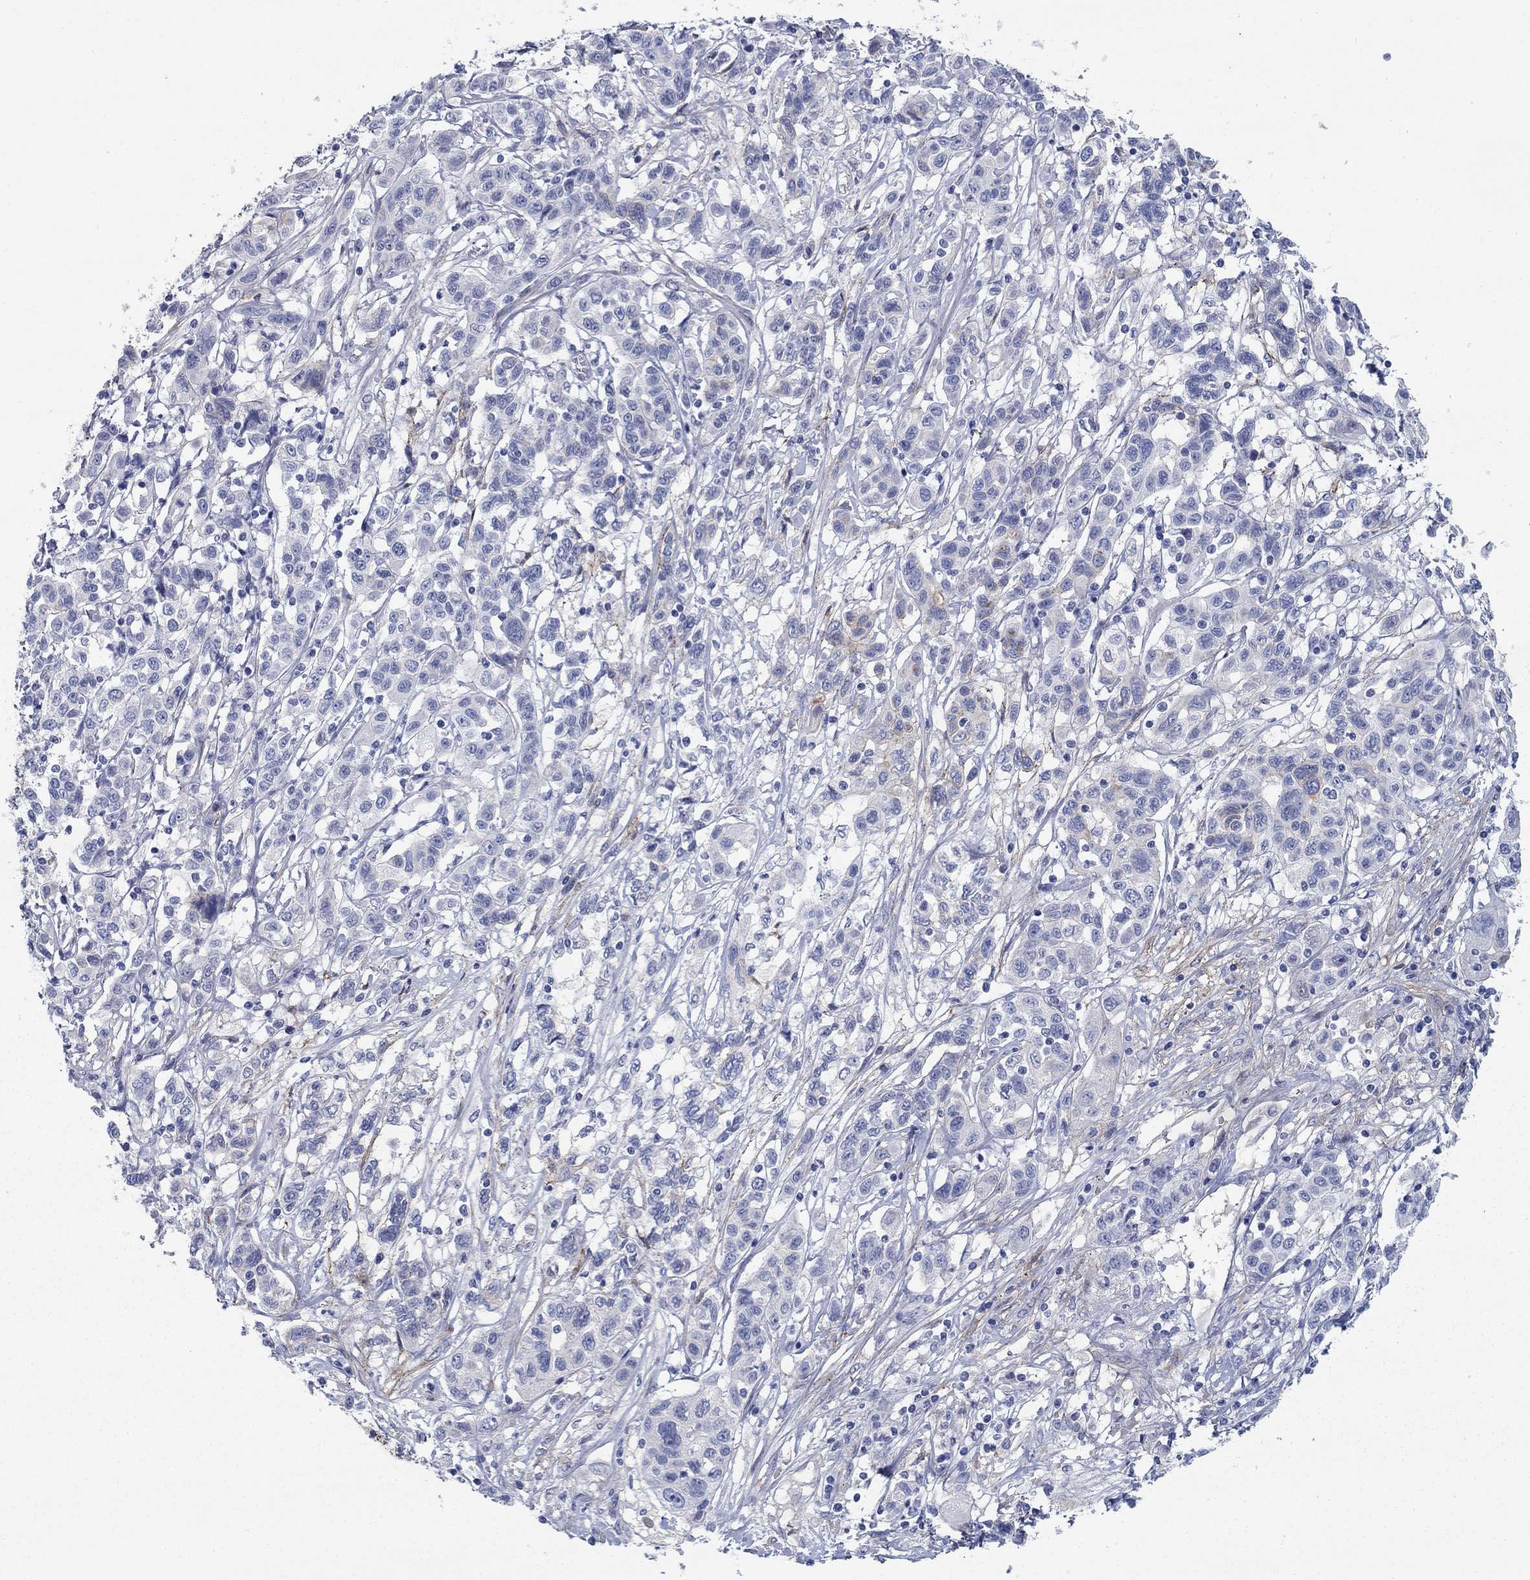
{"staining": {"intensity": "negative", "quantity": "none", "location": "none"}, "tissue": "liver cancer", "cell_type": "Tumor cells", "image_type": "cancer", "snomed": [{"axis": "morphology", "description": "Adenocarcinoma, NOS"}, {"axis": "morphology", "description": "Cholangiocarcinoma"}, {"axis": "topography", "description": "Liver"}], "caption": "High magnification brightfield microscopy of cholangiocarcinoma (liver) stained with DAB (brown) and counterstained with hematoxylin (blue): tumor cells show no significant positivity.", "gene": "GPC1", "patient": {"sex": "male", "age": 64}}